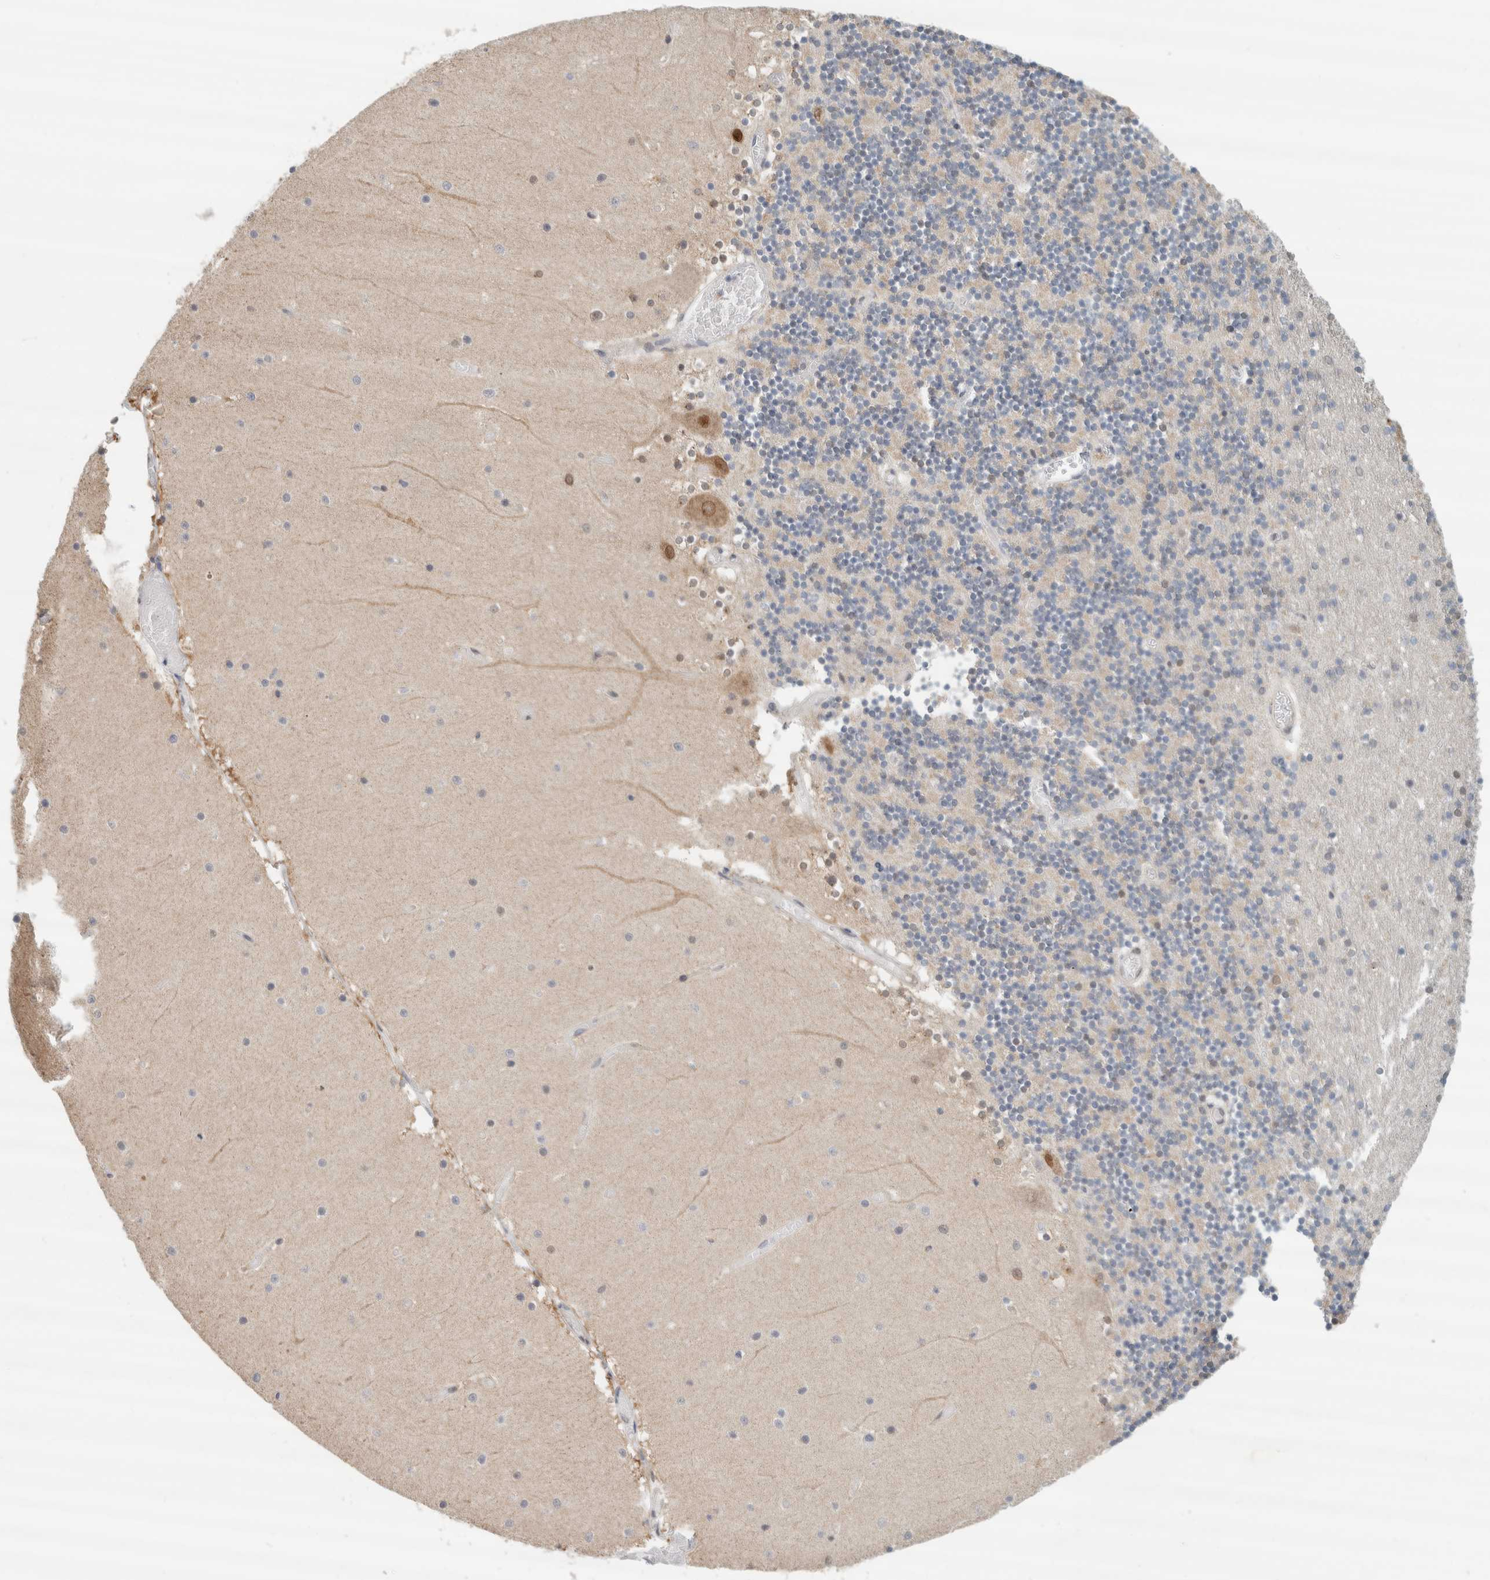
{"staining": {"intensity": "weak", "quantity": "<25%", "location": "cytoplasmic/membranous"}, "tissue": "cerebellum", "cell_type": "Cells in granular layer", "image_type": "normal", "snomed": [{"axis": "morphology", "description": "Normal tissue, NOS"}, {"axis": "topography", "description": "Cerebellum"}], "caption": "This histopathology image is of normal cerebellum stained with immunohistochemistry to label a protein in brown with the nuclei are counter-stained blue. There is no staining in cells in granular layer.", "gene": "EIF4G3", "patient": {"sex": "female", "age": 28}}